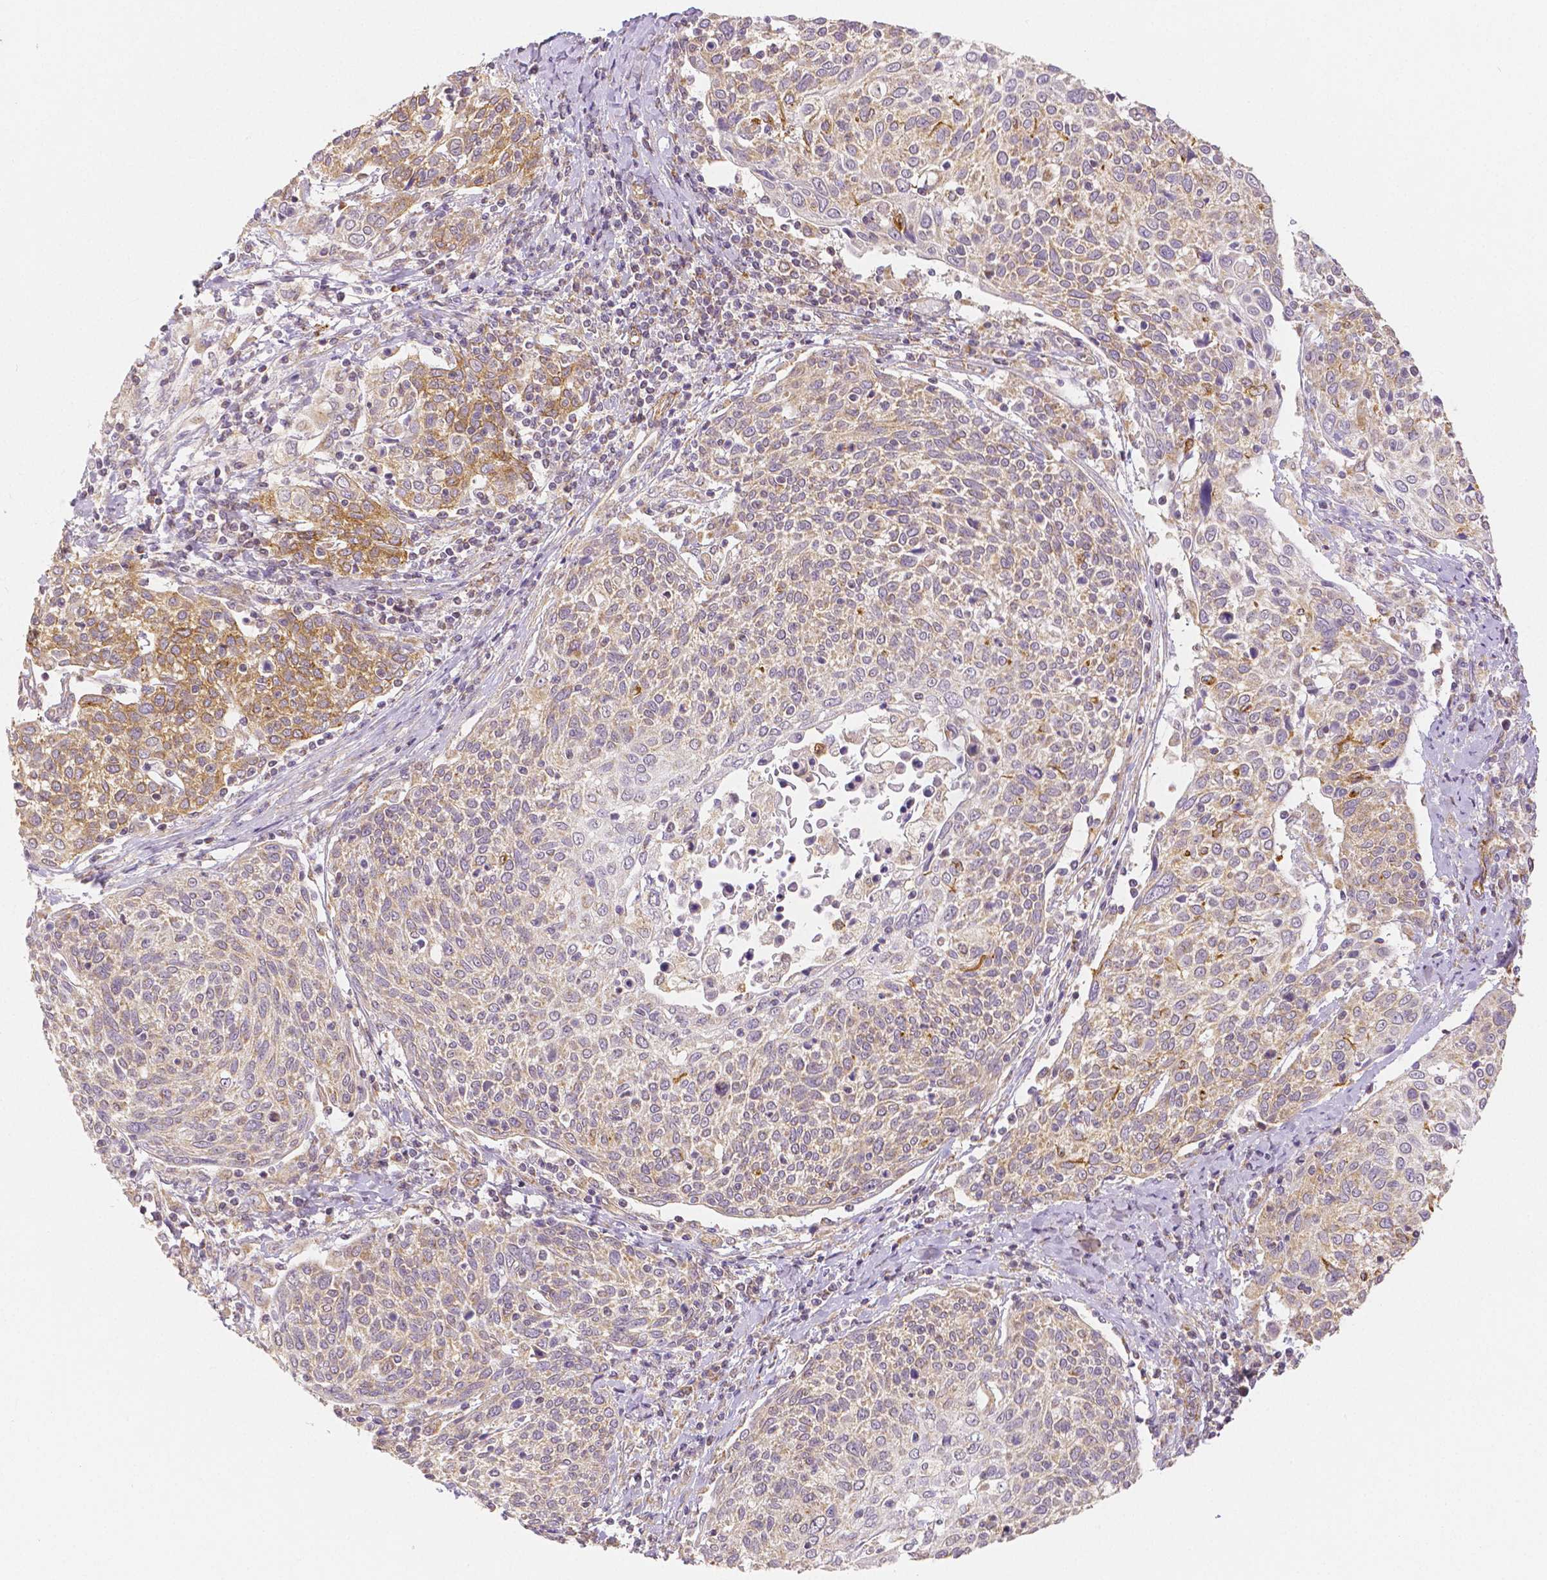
{"staining": {"intensity": "moderate", "quantity": "25%-75%", "location": "cytoplasmic/membranous"}, "tissue": "cervical cancer", "cell_type": "Tumor cells", "image_type": "cancer", "snomed": [{"axis": "morphology", "description": "Squamous cell carcinoma, NOS"}, {"axis": "topography", "description": "Cervix"}], "caption": "This histopathology image exhibits IHC staining of squamous cell carcinoma (cervical), with medium moderate cytoplasmic/membranous staining in about 25%-75% of tumor cells.", "gene": "RHOT1", "patient": {"sex": "female", "age": 61}}